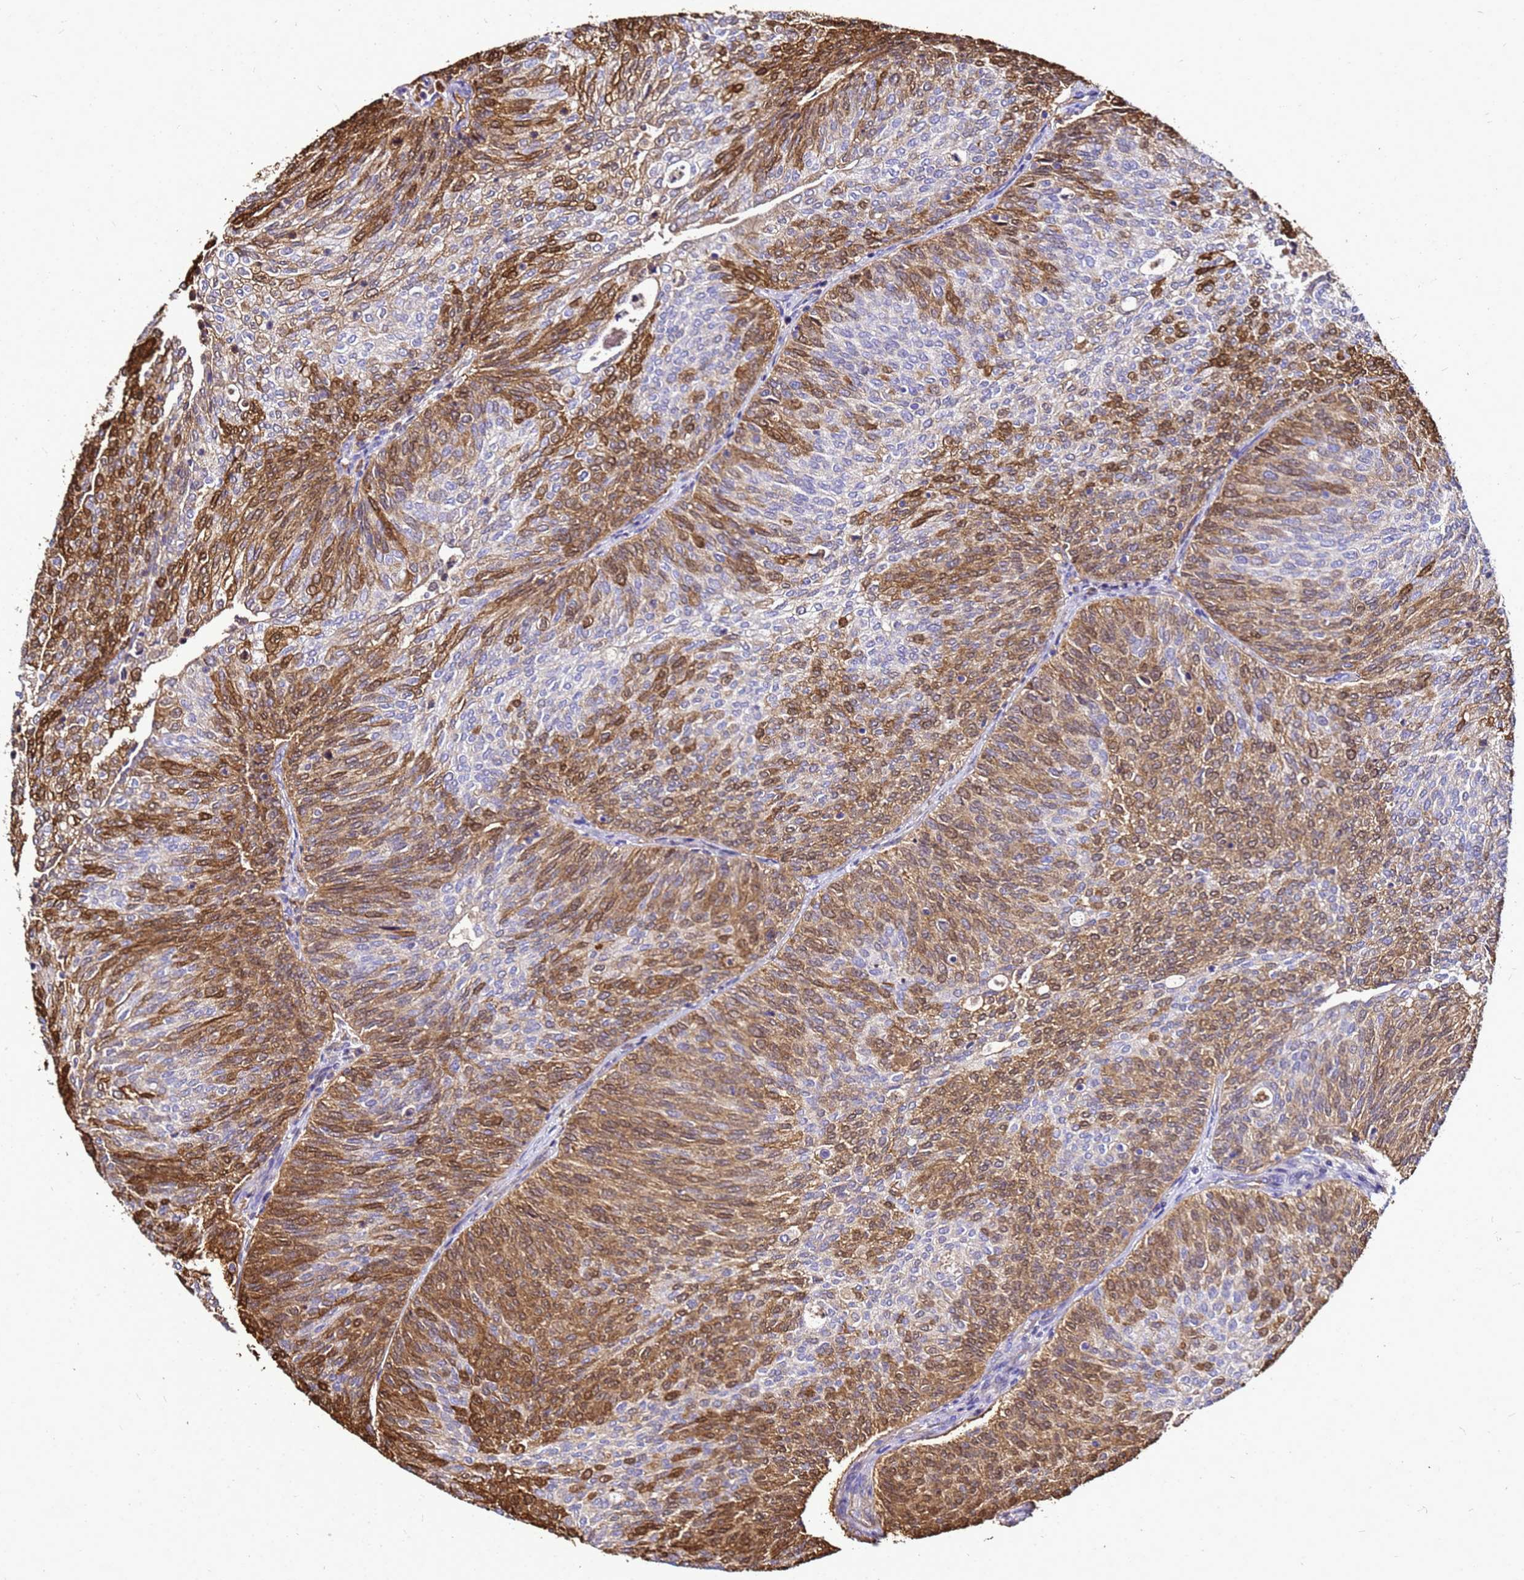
{"staining": {"intensity": "moderate", "quantity": "25%-75%", "location": "cytoplasmic/membranous,nuclear"}, "tissue": "urothelial cancer", "cell_type": "Tumor cells", "image_type": "cancer", "snomed": [{"axis": "morphology", "description": "Urothelial carcinoma, Low grade"}, {"axis": "topography", "description": "Urinary bladder"}], "caption": "An immunohistochemistry photomicrograph of neoplastic tissue is shown. Protein staining in brown shows moderate cytoplasmic/membranous and nuclear positivity in urothelial cancer within tumor cells. (Brightfield microscopy of DAB IHC at high magnification).", "gene": "S100A2", "patient": {"sex": "female", "age": 79}}